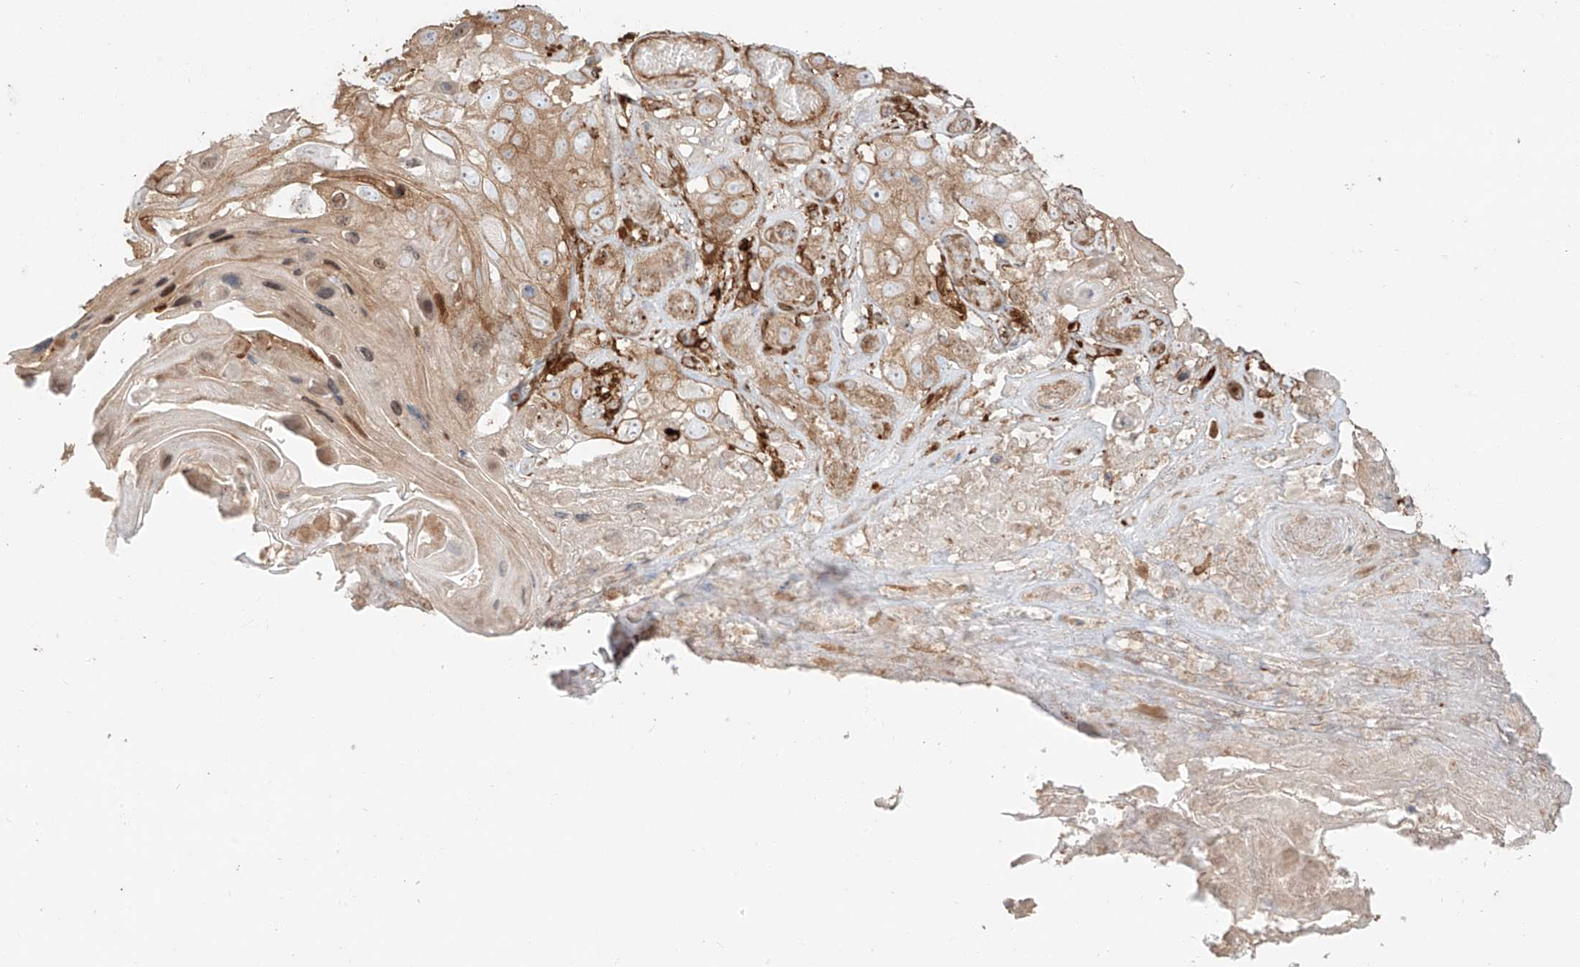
{"staining": {"intensity": "moderate", "quantity": ">75%", "location": "cytoplasmic/membranous"}, "tissue": "skin cancer", "cell_type": "Tumor cells", "image_type": "cancer", "snomed": [{"axis": "morphology", "description": "Squamous cell carcinoma, NOS"}, {"axis": "topography", "description": "Skin"}], "caption": "A histopathology image of human skin squamous cell carcinoma stained for a protein demonstrates moderate cytoplasmic/membranous brown staining in tumor cells.", "gene": "SNX9", "patient": {"sex": "male", "age": 55}}